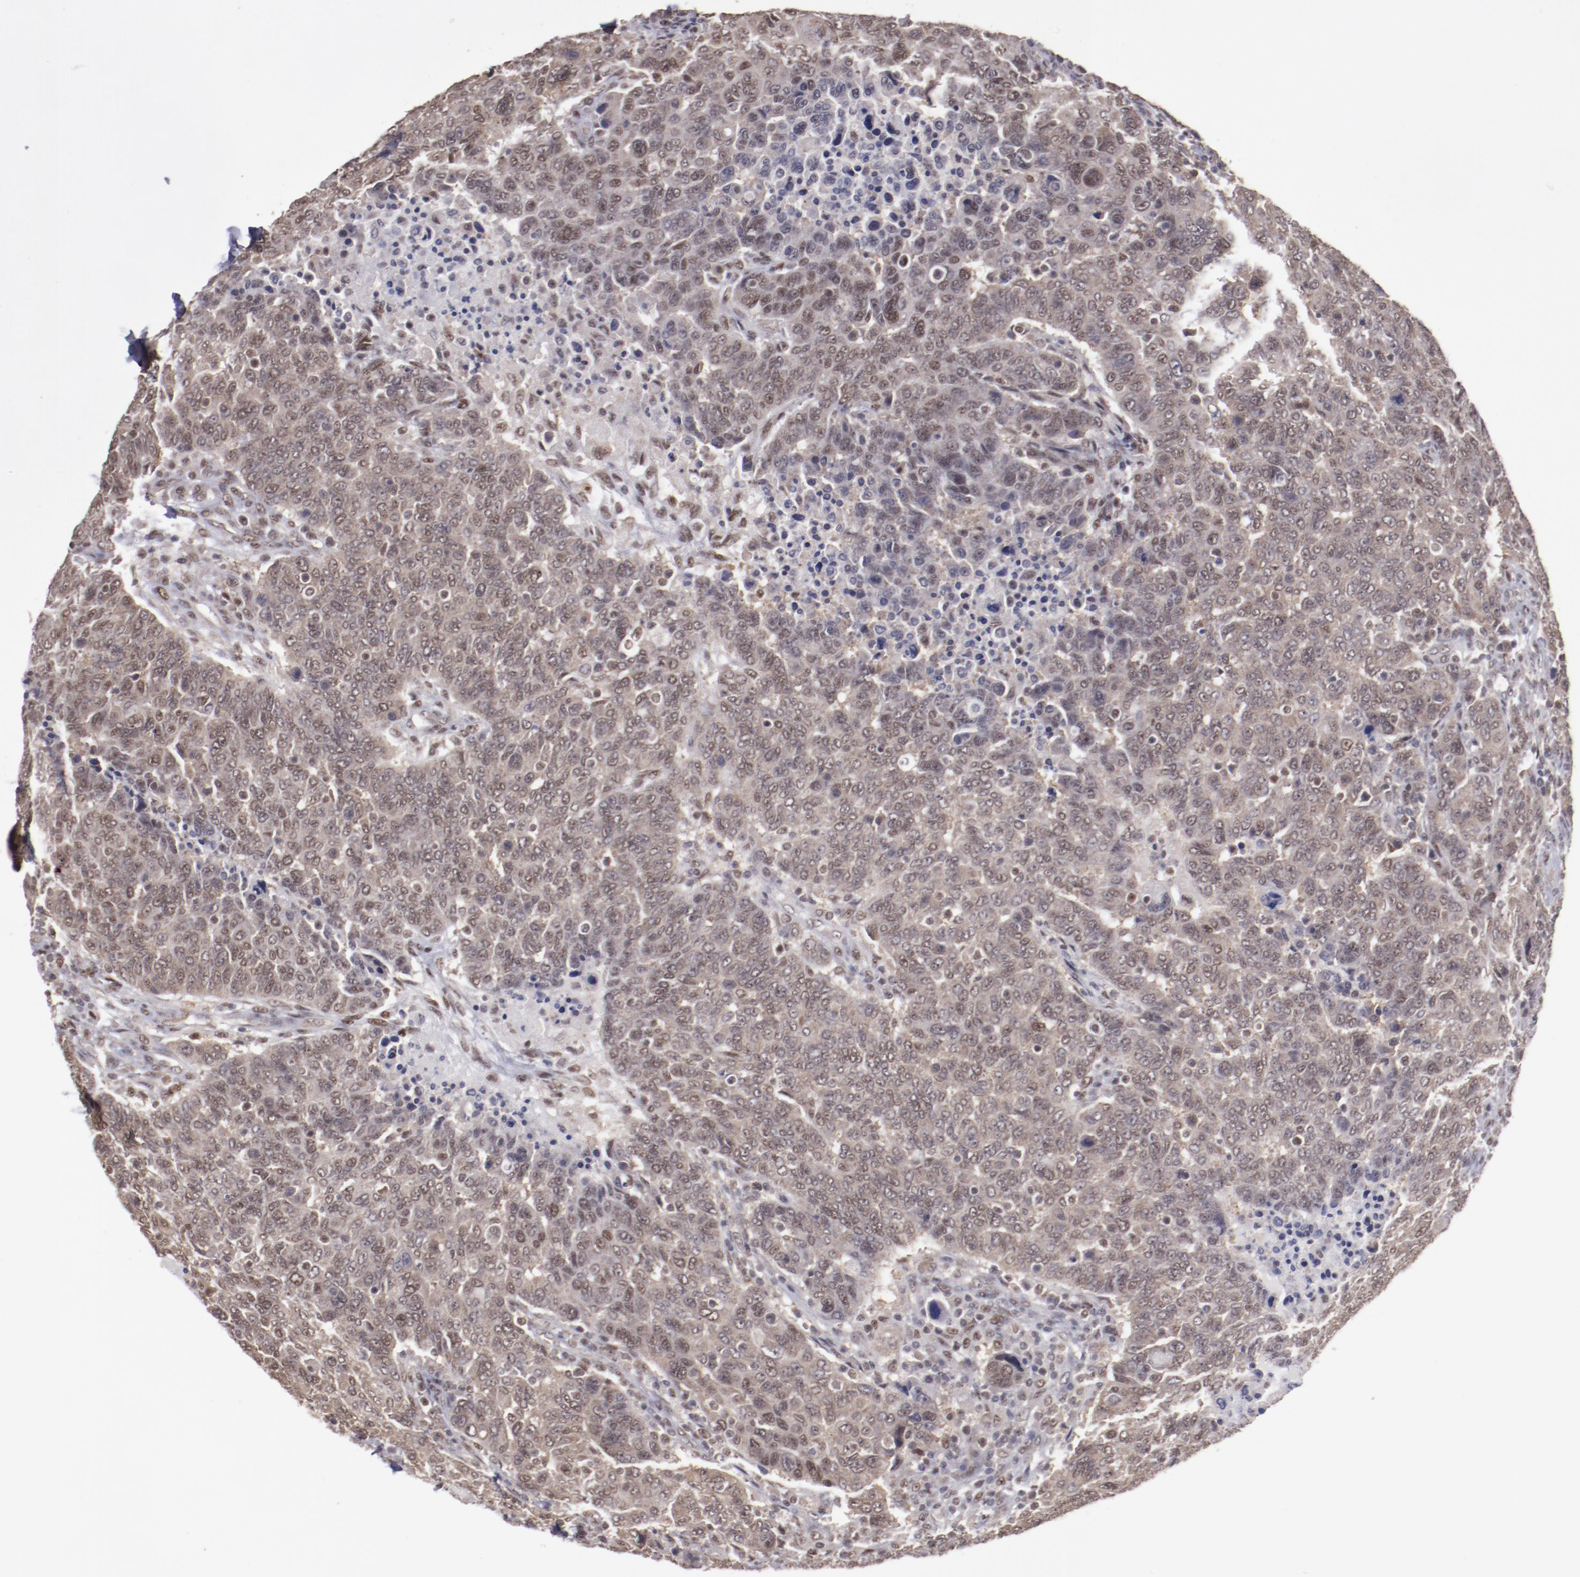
{"staining": {"intensity": "weak", "quantity": ">75%", "location": "cytoplasmic/membranous,nuclear"}, "tissue": "breast cancer", "cell_type": "Tumor cells", "image_type": "cancer", "snomed": [{"axis": "morphology", "description": "Duct carcinoma"}, {"axis": "topography", "description": "Breast"}], "caption": "Immunohistochemical staining of intraductal carcinoma (breast) demonstrates low levels of weak cytoplasmic/membranous and nuclear protein staining in about >75% of tumor cells.", "gene": "ARNT", "patient": {"sex": "female", "age": 37}}